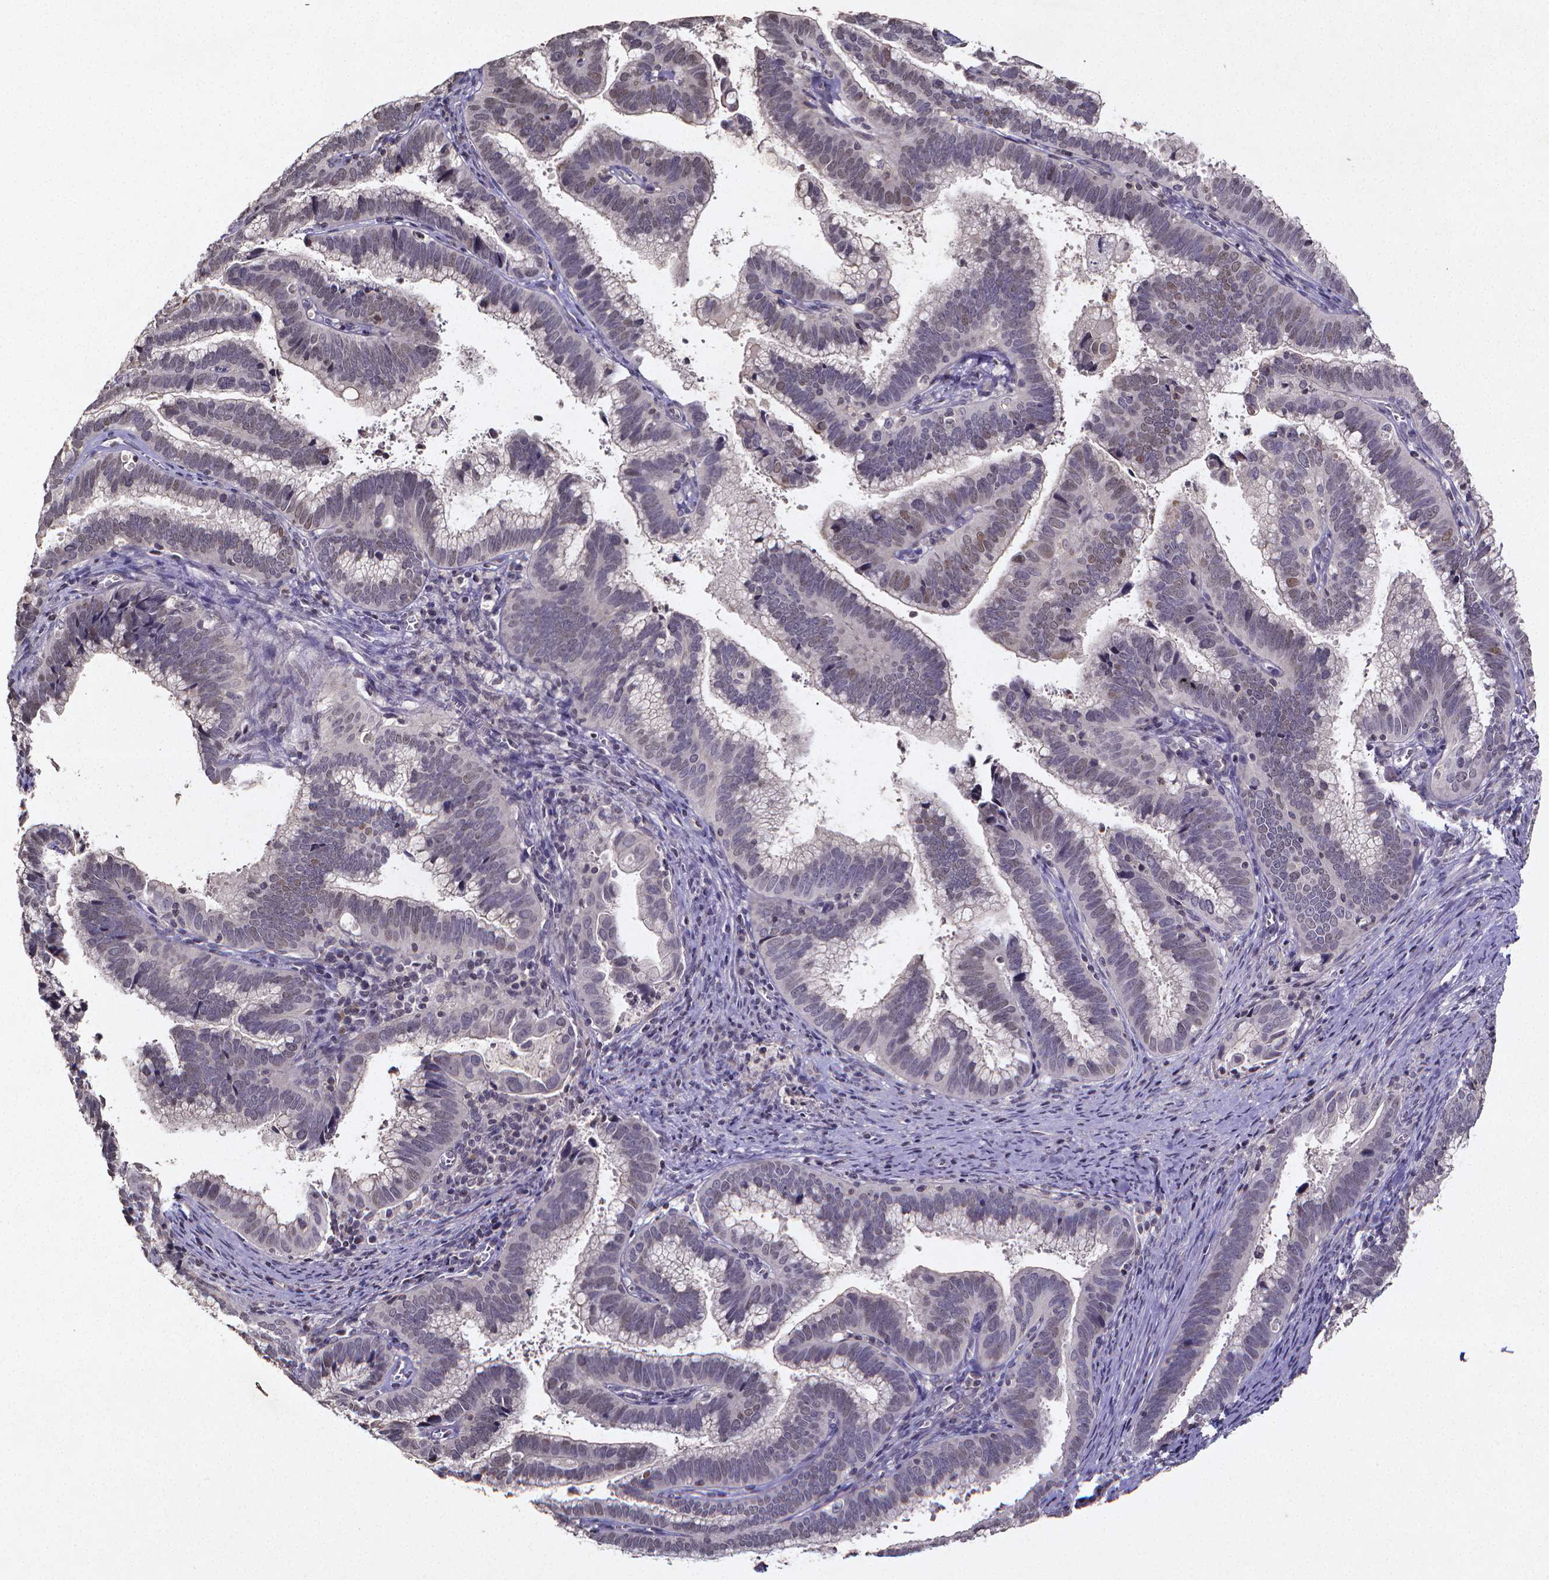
{"staining": {"intensity": "negative", "quantity": "none", "location": "none"}, "tissue": "cervical cancer", "cell_type": "Tumor cells", "image_type": "cancer", "snomed": [{"axis": "morphology", "description": "Adenocarcinoma, NOS"}, {"axis": "topography", "description": "Cervix"}], "caption": "IHC histopathology image of neoplastic tissue: human cervical adenocarcinoma stained with DAB (3,3'-diaminobenzidine) shows no significant protein positivity in tumor cells. (DAB immunohistochemistry with hematoxylin counter stain).", "gene": "TP73", "patient": {"sex": "female", "age": 61}}